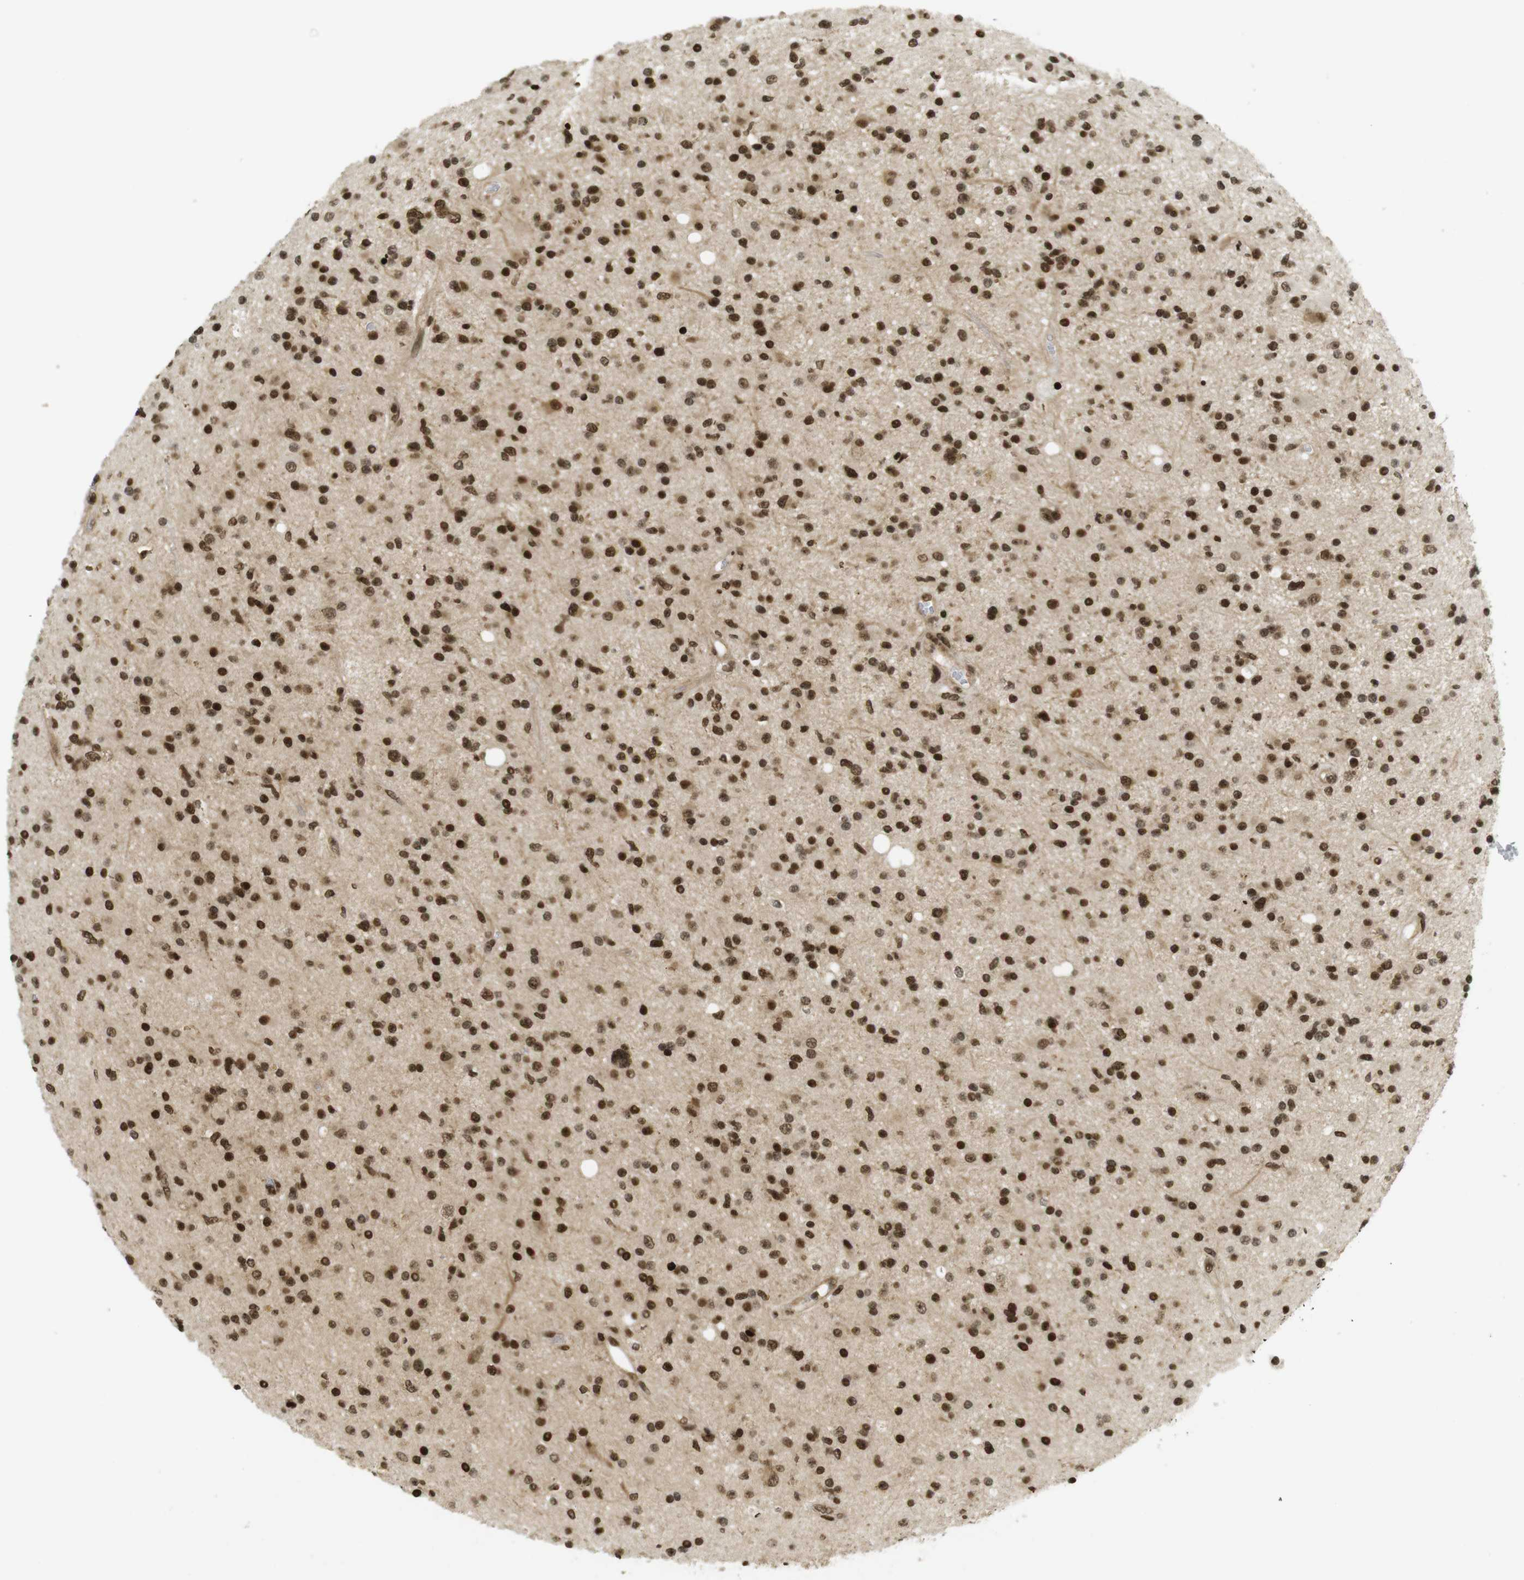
{"staining": {"intensity": "strong", "quantity": ">75%", "location": "cytoplasmic/membranous,nuclear"}, "tissue": "glioma", "cell_type": "Tumor cells", "image_type": "cancer", "snomed": [{"axis": "morphology", "description": "Glioma, malignant, High grade"}, {"axis": "topography", "description": "Brain"}], "caption": "Human malignant glioma (high-grade) stained with a brown dye displays strong cytoplasmic/membranous and nuclear positive staining in approximately >75% of tumor cells.", "gene": "RUVBL2", "patient": {"sex": "male", "age": 33}}